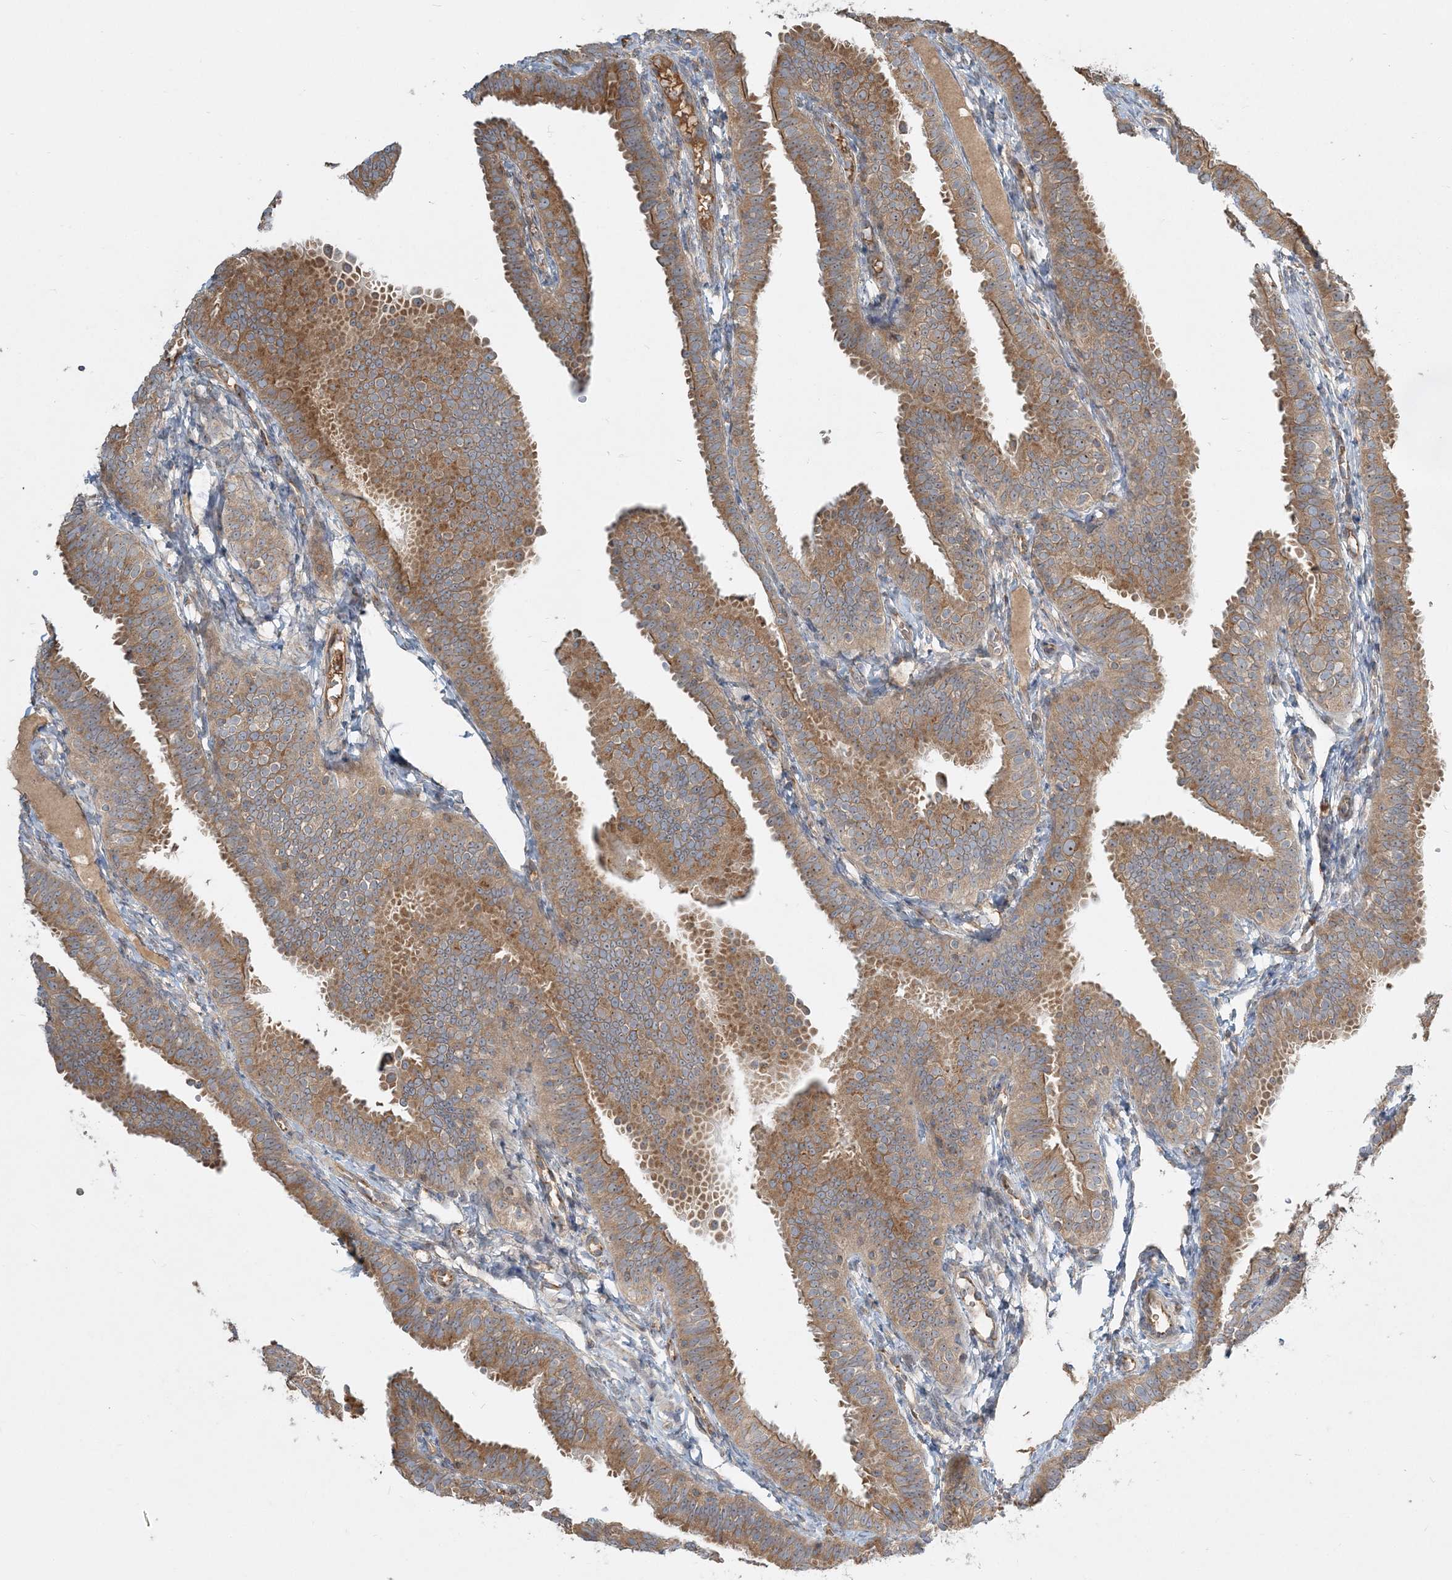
{"staining": {"intensity": "moderate", "quantity": ">75%", "location": "cytoplasmic/membranous"}, "tissue": "fallopian tube", "cell_type": "Glandular cells", "image_type": "normal", "snomed": [{"axis": "morphology", "description": "Normal tissue, NOS"}, {"axis": "topography", "description": "Fallopian tube"}], "caption": "DAB (3,3'-diaminobenzidine) immunohistochemical staining of benign fallopian tube exhibits moderate cytoplasmic/membranous protein expression in approximately >75% of glandular cells.", "gene": "AP1AR", "patient": {"sex": "female", "age": 35}}